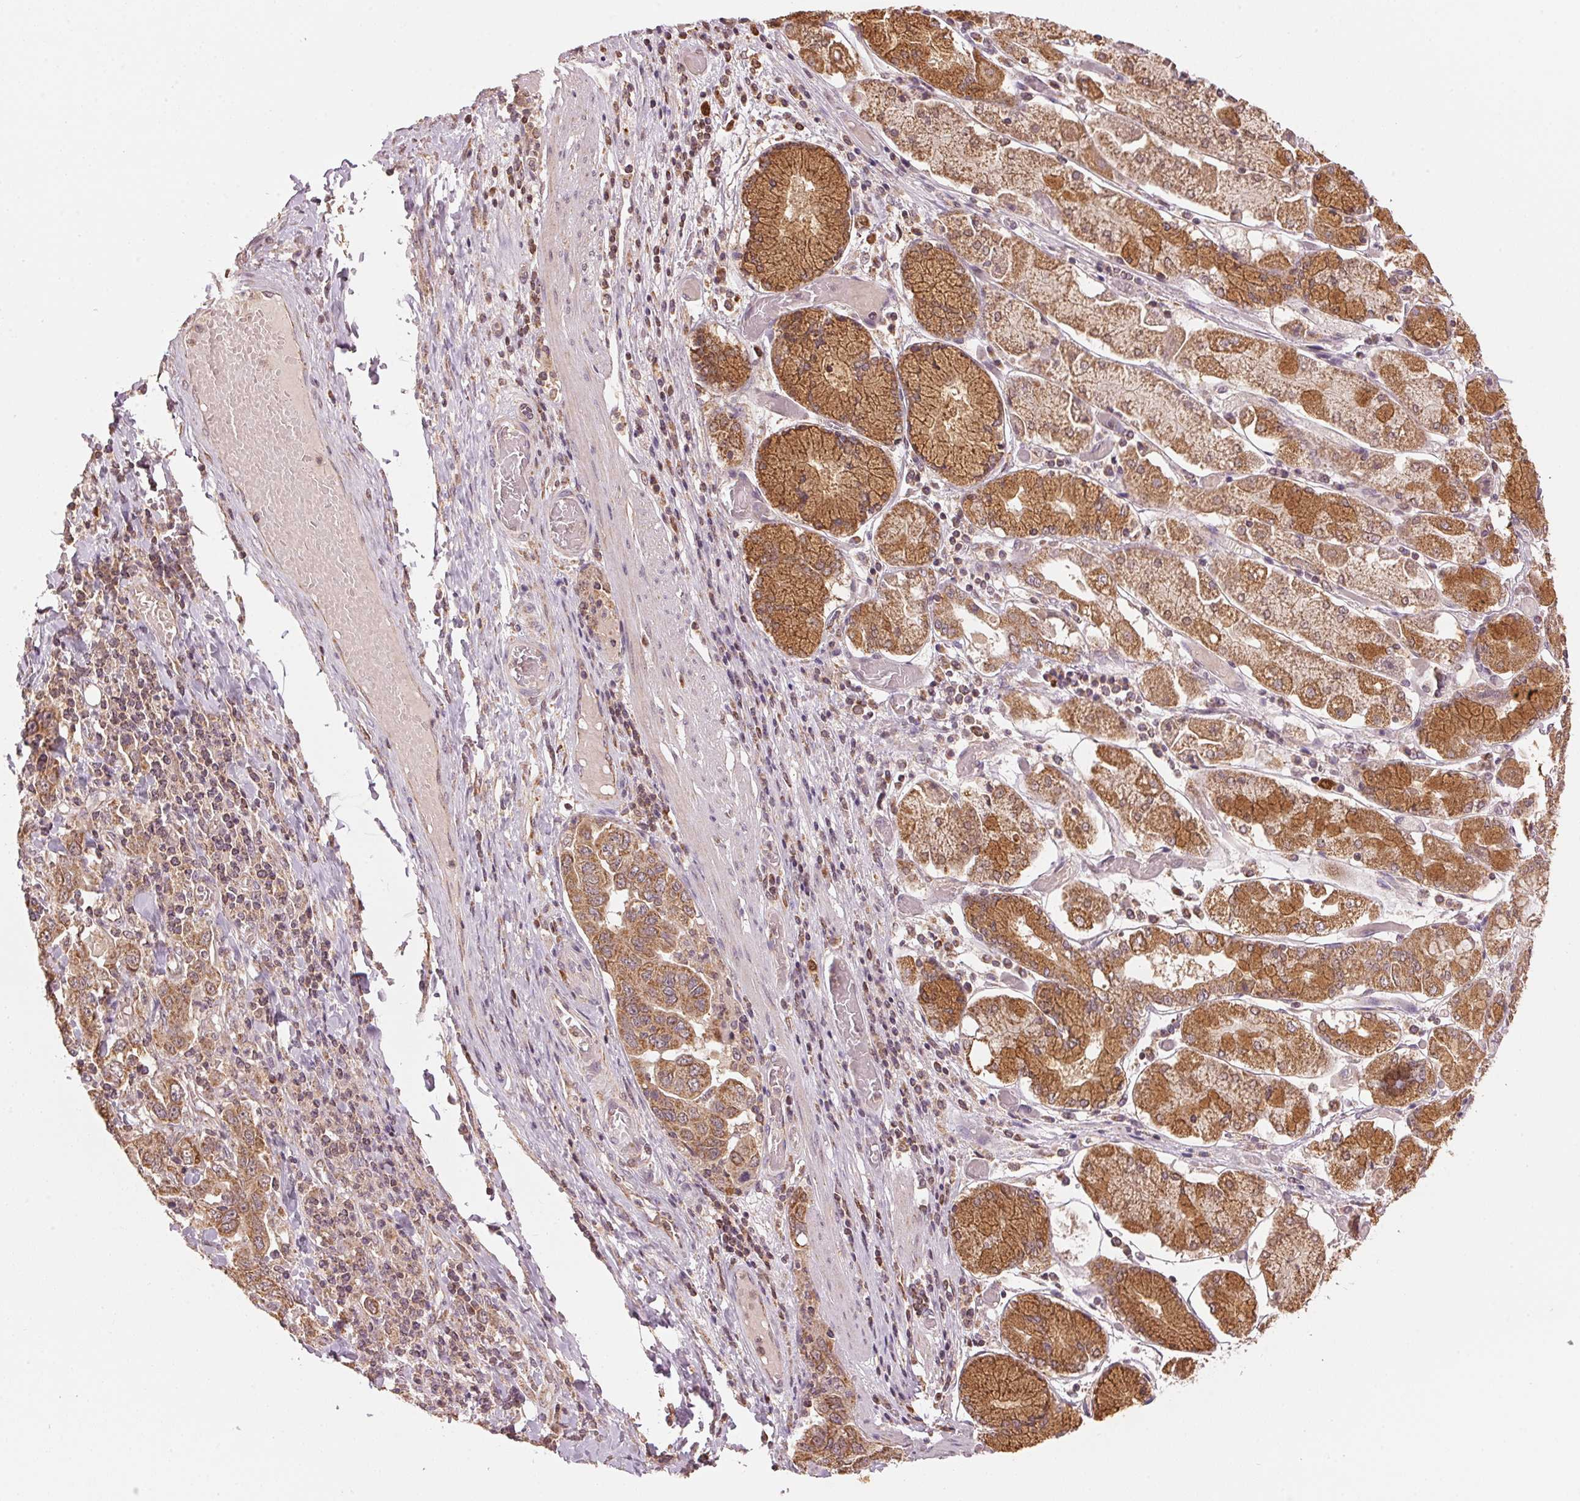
{"staining": {"intensity": "moderate", "quantity": ">75%", "location": "cytoplasmic/membranous"}, "tissue": "stomach cancer", "cell_type": "Tumor cells", "image_type": "cancer", "snomed": [{"axis": "morphology", "description": "Adenocarcinoma, NOS"}, {"axis": "topography", "description": "Stomach, upper"}, {"axis": "topography", "description": "Stomach"}], "caption": "Stomach adenocarcinoma stained with a brown dye reveals moderate cytoplasmic/membranous positive positivity in approximately >75% of tumor cells.", "gene": "ARHGAP6", "patient": {"sex": "male", "age": 62}}